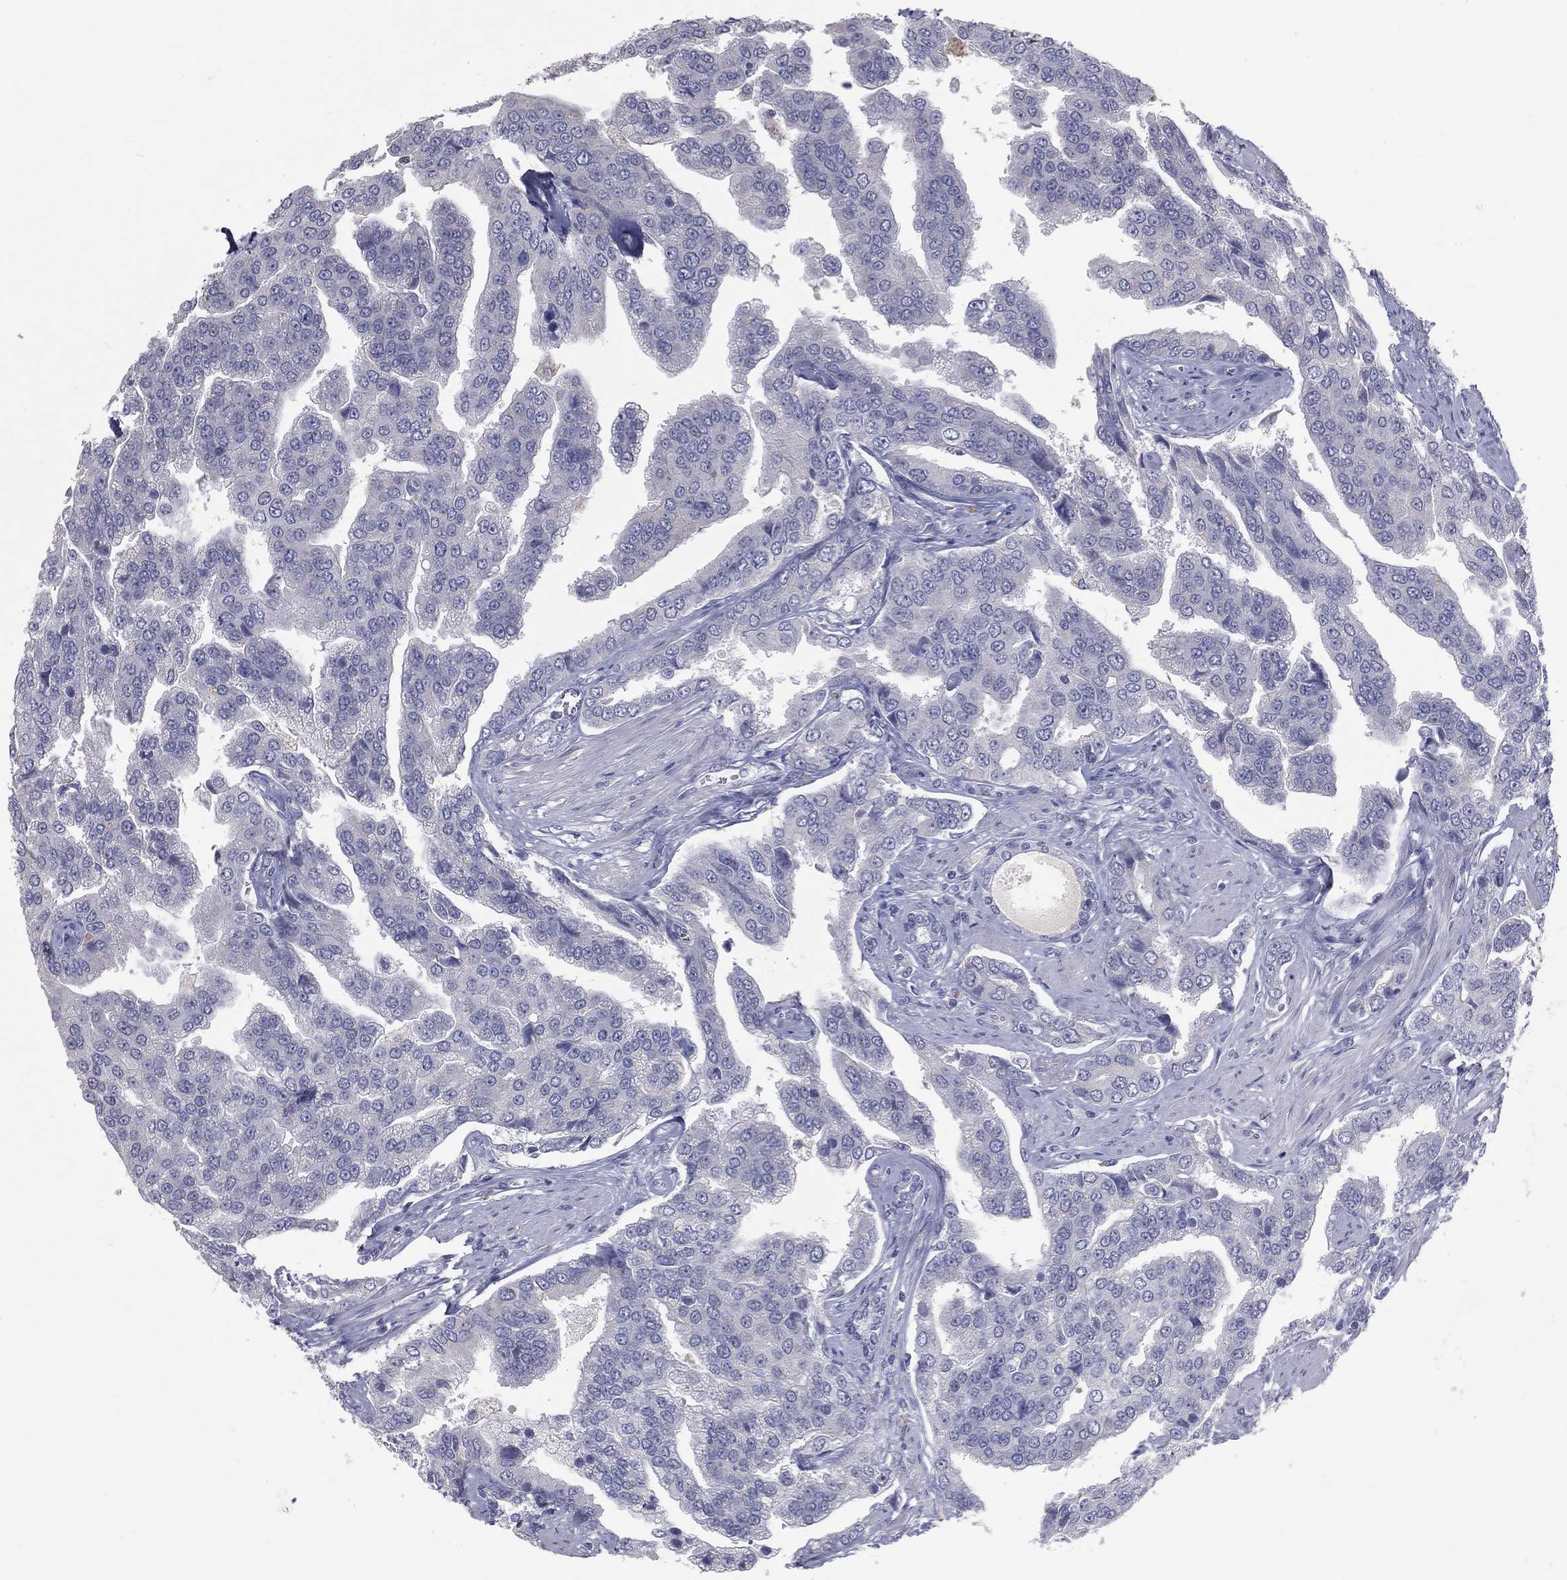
{"staining": {"intensity": "negative", "quantity": "none", "location": "none"}, "tissue": "prostate cancer", "cell_type": "Tumor cells", "image_type": "cancer", "snomed": [{"axis": "morphology", "description": "Adenocarcinoma, NOS"}, {"axis": "topography", "description": "Prostate and seminal vesicle, NOS"}, {"axis": "topography", "description": "Prostate"}], "caption": "This histopathology image is of prostate cancer (adenocarcinoma) stained with immunohistochemistry (IHC) to label a protein in brown with the nuclei are counter-stained blue. There is no positivity in tumor cells.", "gene": "TFPI2", "patient": {"sex": "male", "age": 69}}